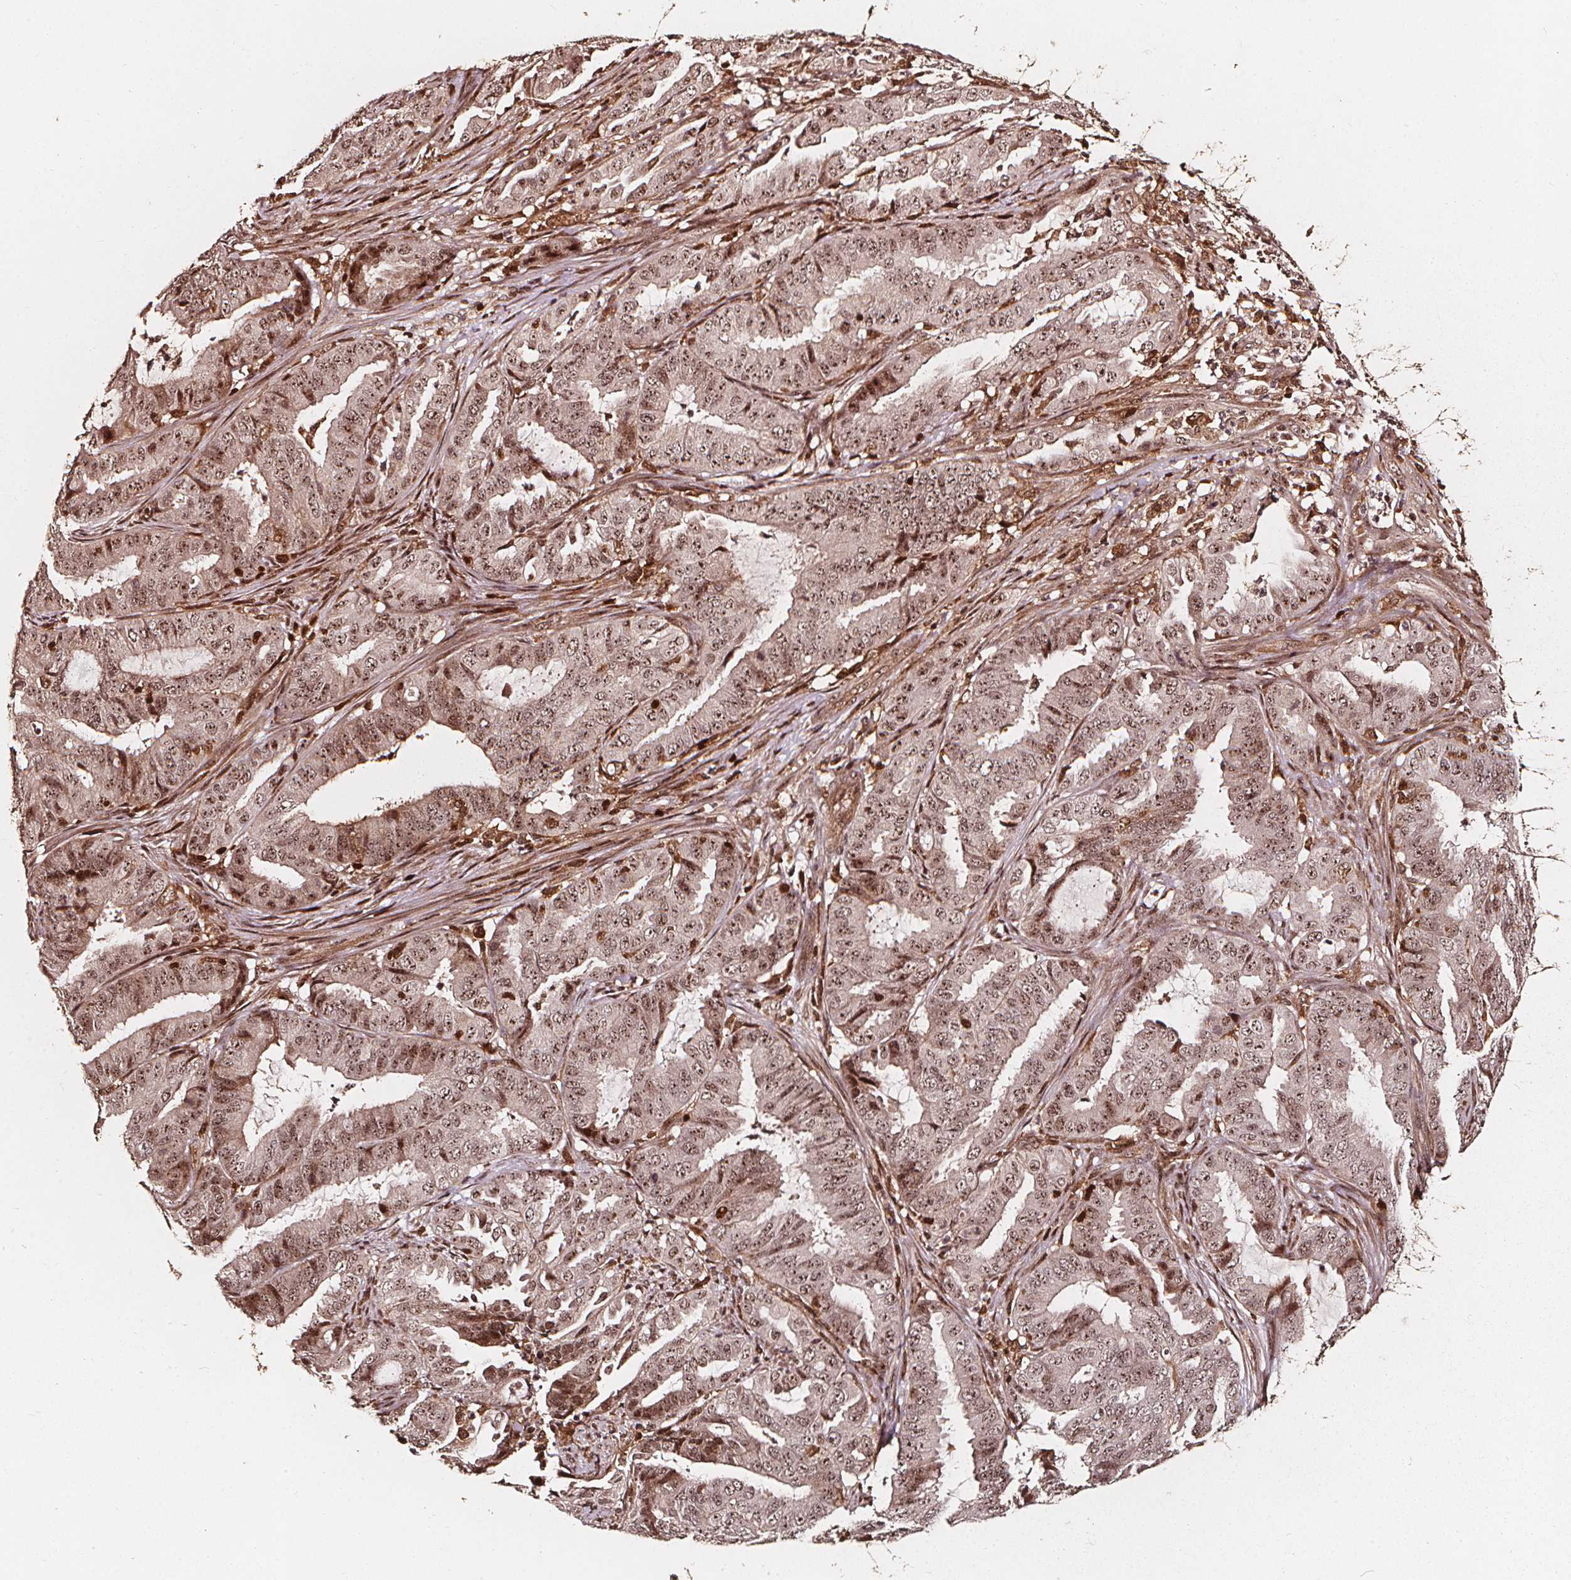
{"staining": {"intensity": "moderate", "quantity": ">75%", "location": "nuclear"}, "tissue": "endometrial cancer", "cell_type": "Tumor cells", "image_type": "cancer", "snomed": [{"axis": "morphology", "description": "Adenocarcinoma, NOS"}, {"axis": "topography", "description": "Endometrium"}], "caption": "DAB (3,3'-diaminobenzidine) immunohistochemical staining of adenocarcinoma (endometrial) reveals moderate nuclear protein staining in about >75% of tumor cells.", "gene": "EXOSC9", "patient": {"sex": "female", "age": 51}}